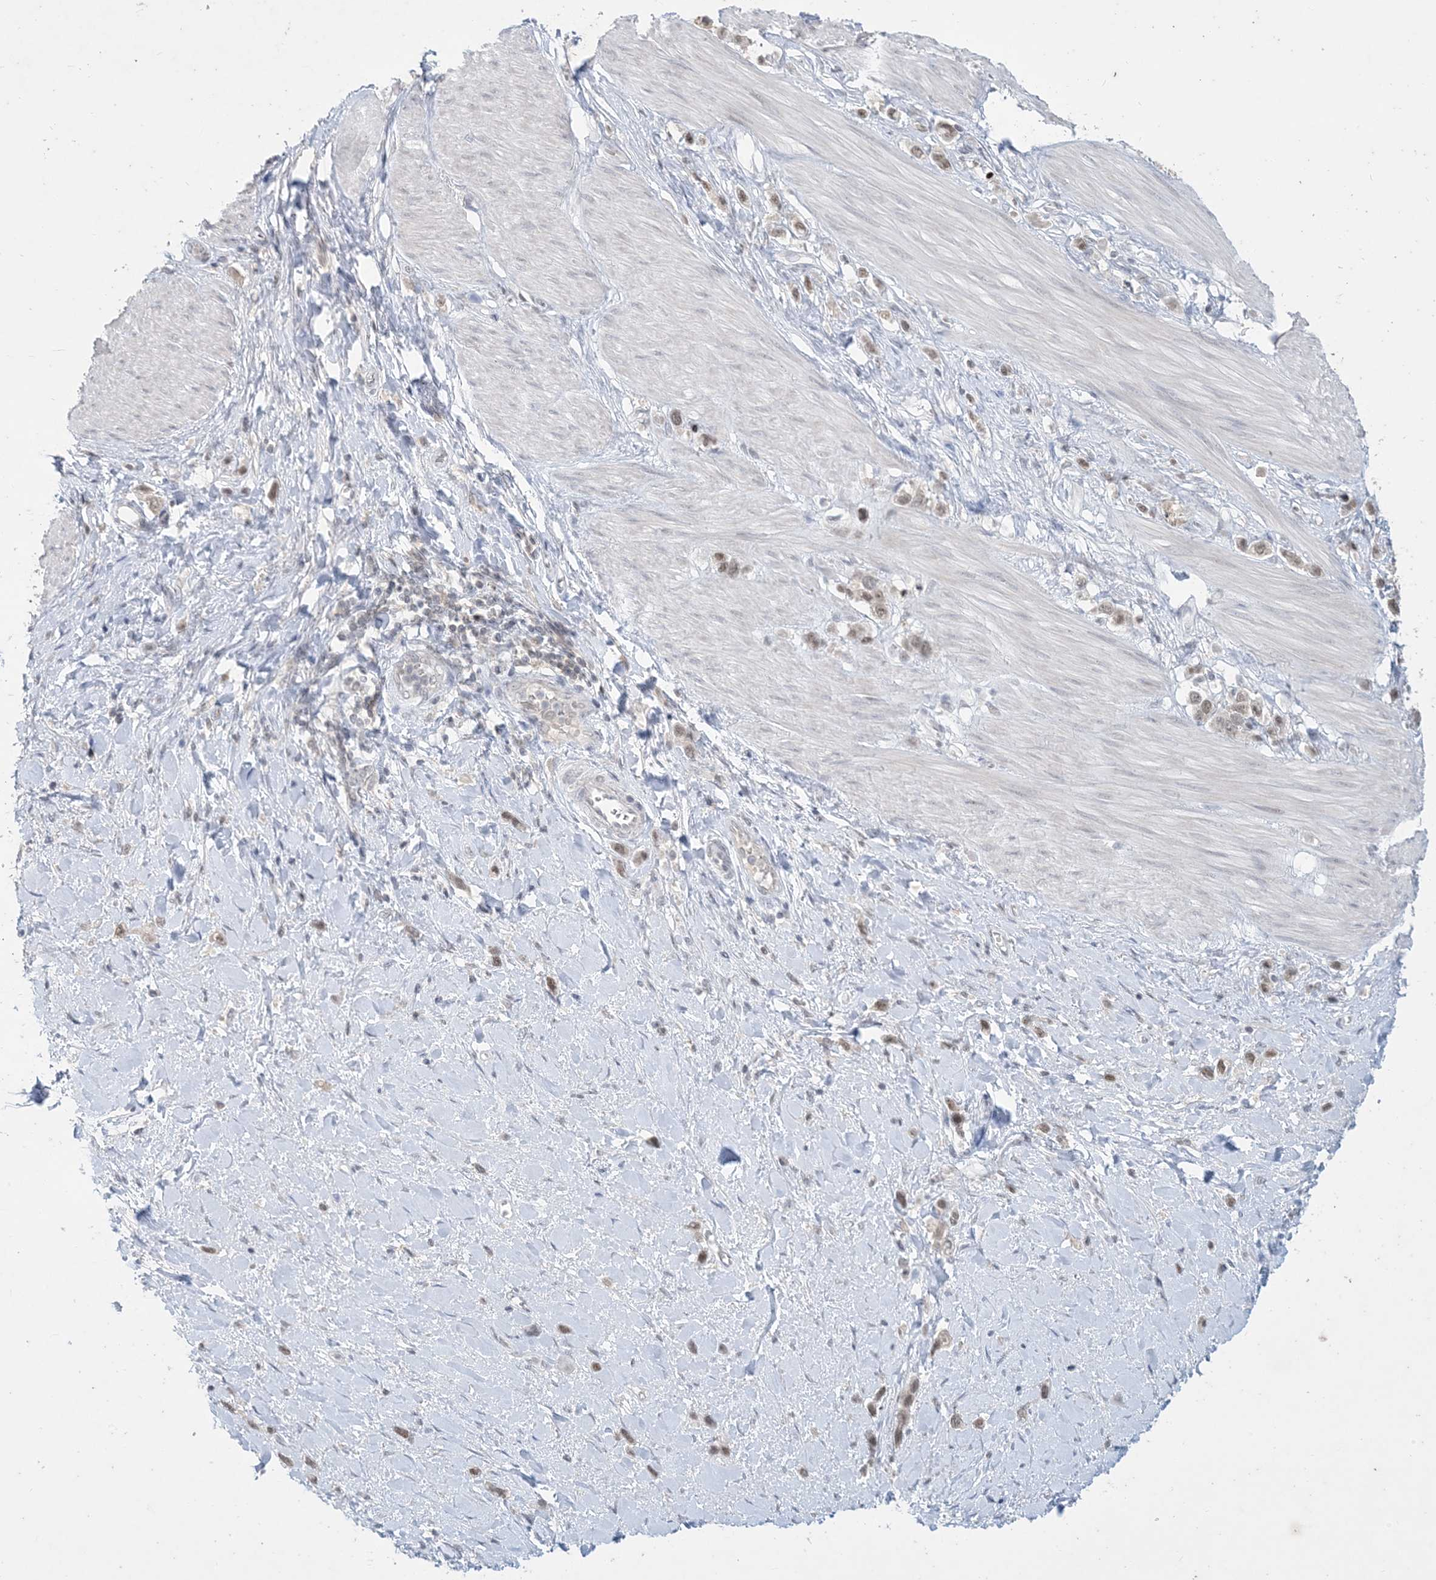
{"staining": {"intensity": "weak", "quantity": ">75%", "location": "nuclear"}, "tissue": "stomach cancer", "cell_type": "Tumor cells", "image_type": "cancer", "snomed": [{"axis": "morphology", "description": "Adenocarcinoma, NOS"}, {"axis": "topography", "description": "Stomach"}], "caption": "About >75% of tumor cells in stomach cancer (adenocarcinoma) reveal weak nuclear protein staining as visualized by brown immunohistochemical staining.", "gene": "ZNF674", "patient": {"sex": "female", "age": 65}}